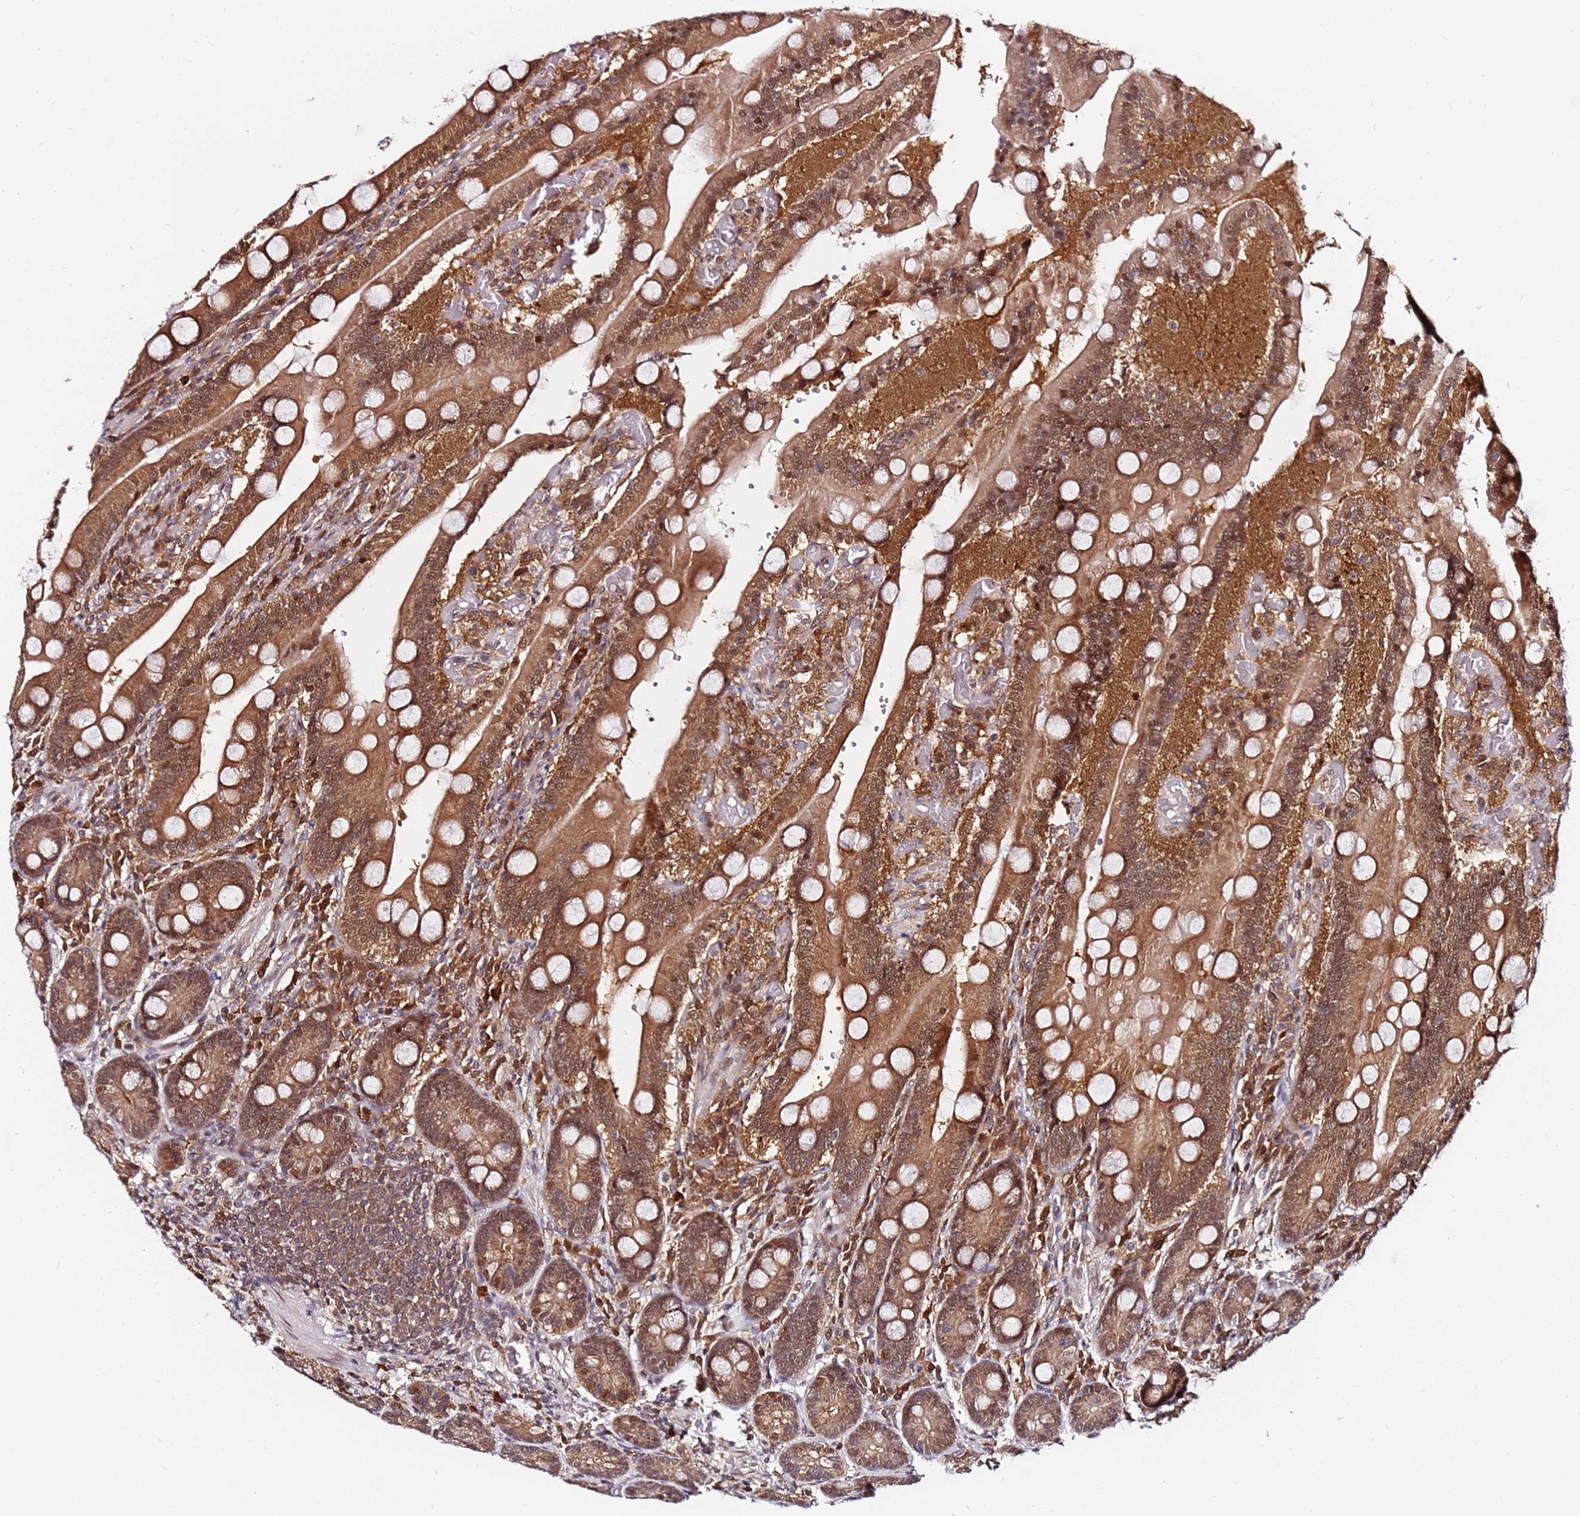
{"staining": {"intensity": "strong", "quantity": ">75%", "location": "cytoplasmic/membranous,nuclear"}, "tissue": "duodenum", "cell_type": "Glandular cells", "image_type": "normal", "snomed": [{"axis": "morphology", "description": "Normal tissue, NOS"}, {"axis": "topography", "description": "Duodenum"}], "caption": "Duodenum was stained to show a protein in brown. There is high levels of strong cytoplasmic/membranous,nuclear expression in about >75% of glandular cells.", "gene": "RGS18", "patient": {"sex": "female", "age": 62}}